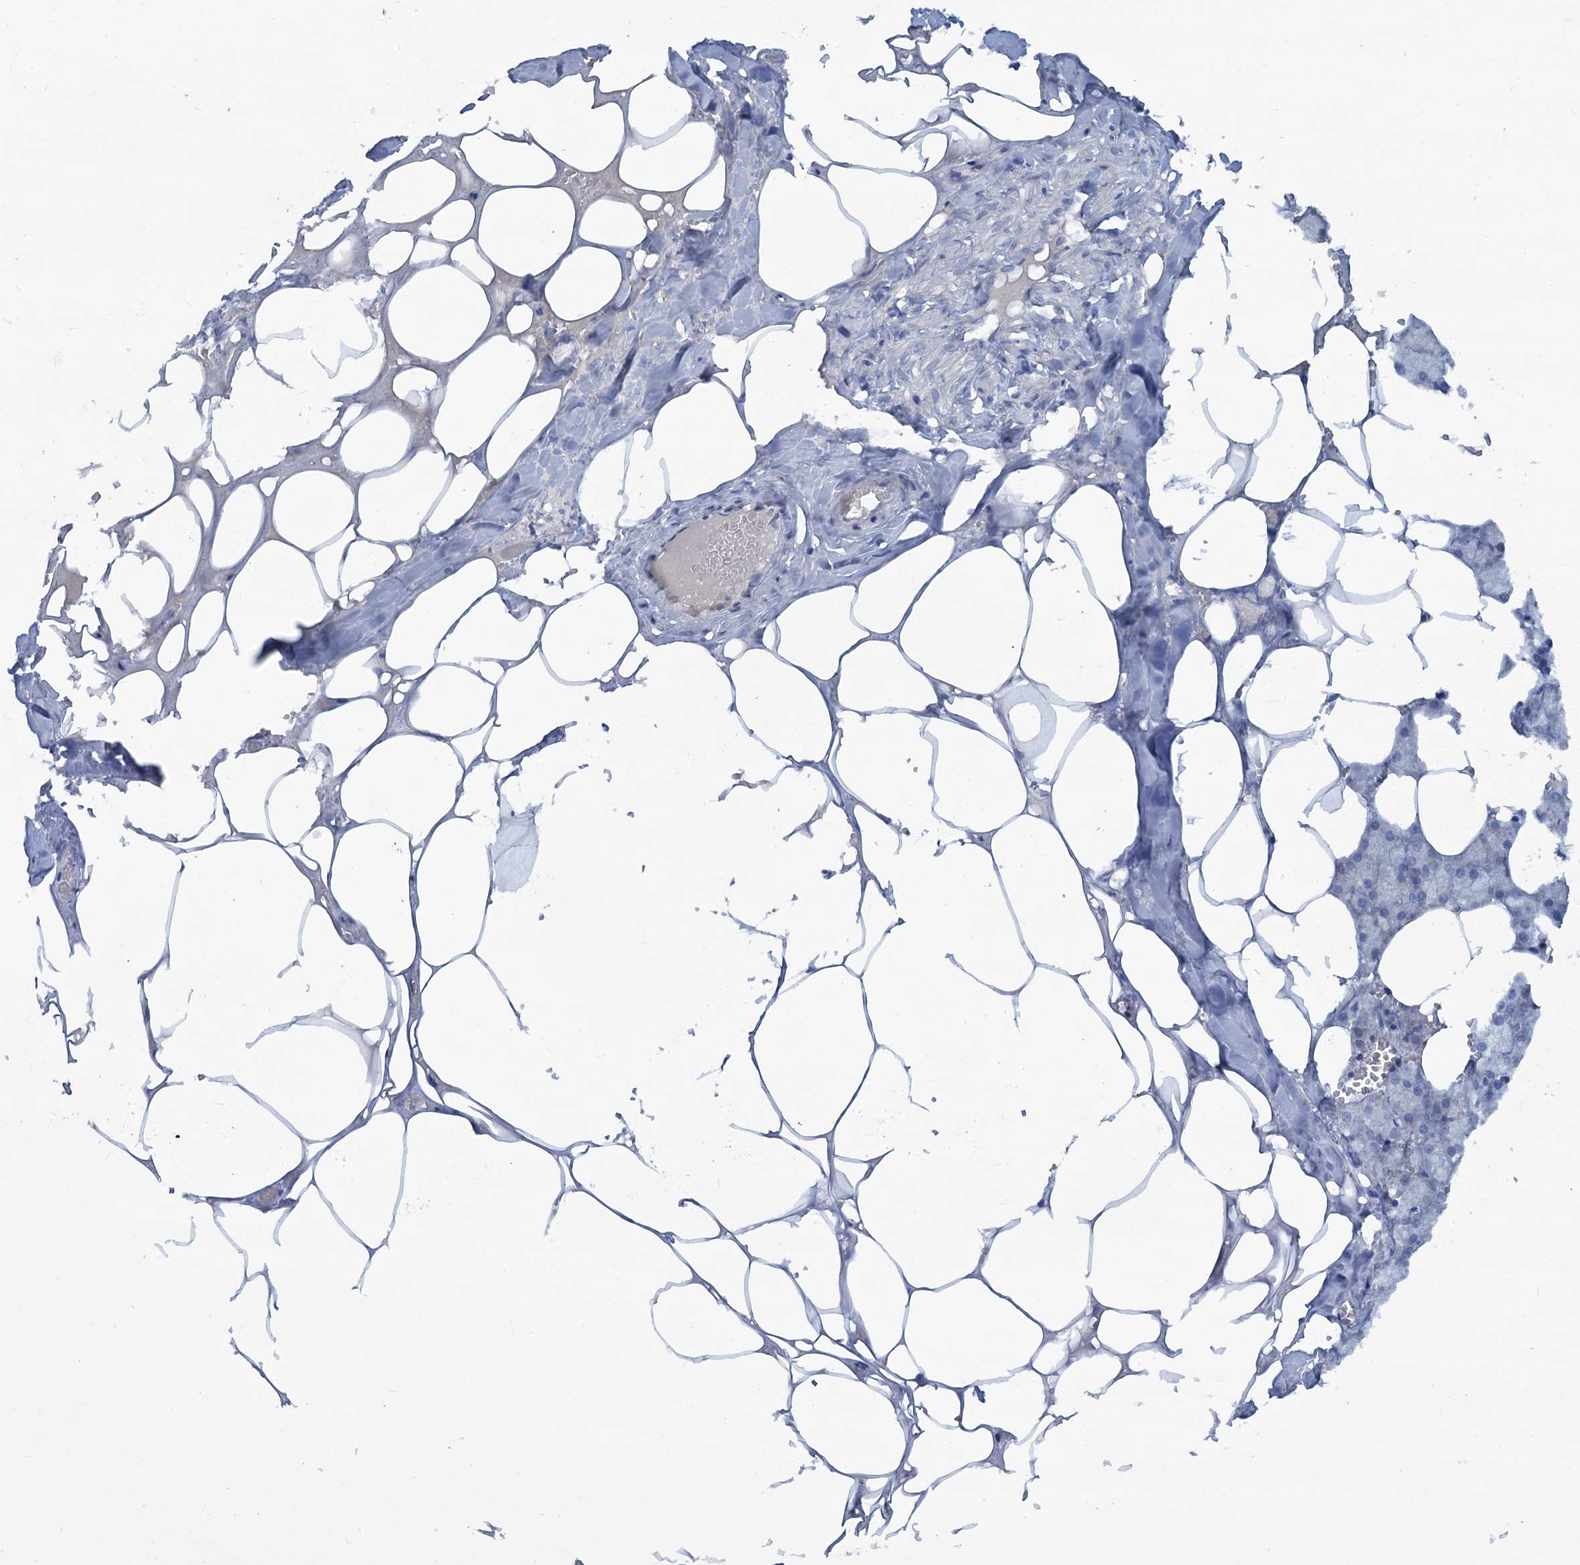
{"staining": {"intensity": "negative", "quantity": "none", "location": "none"}, "tissue": "salivary gland", "cell_type": "Glandular cells", "image_type": "normal", "snomed": [{"axis": "morphology", "description": "Normal tissue, NOS"}, {"axis": "topography", "description": "Salivary gland"}], "caption": "DAB (3,3'-diaminobenzidine) immunohistochemical staining of normal salivary gland reveals no significant positivity in glandular cells.", "gene": "QPCTL", "patient": {"sex": "male", "age": 62}}